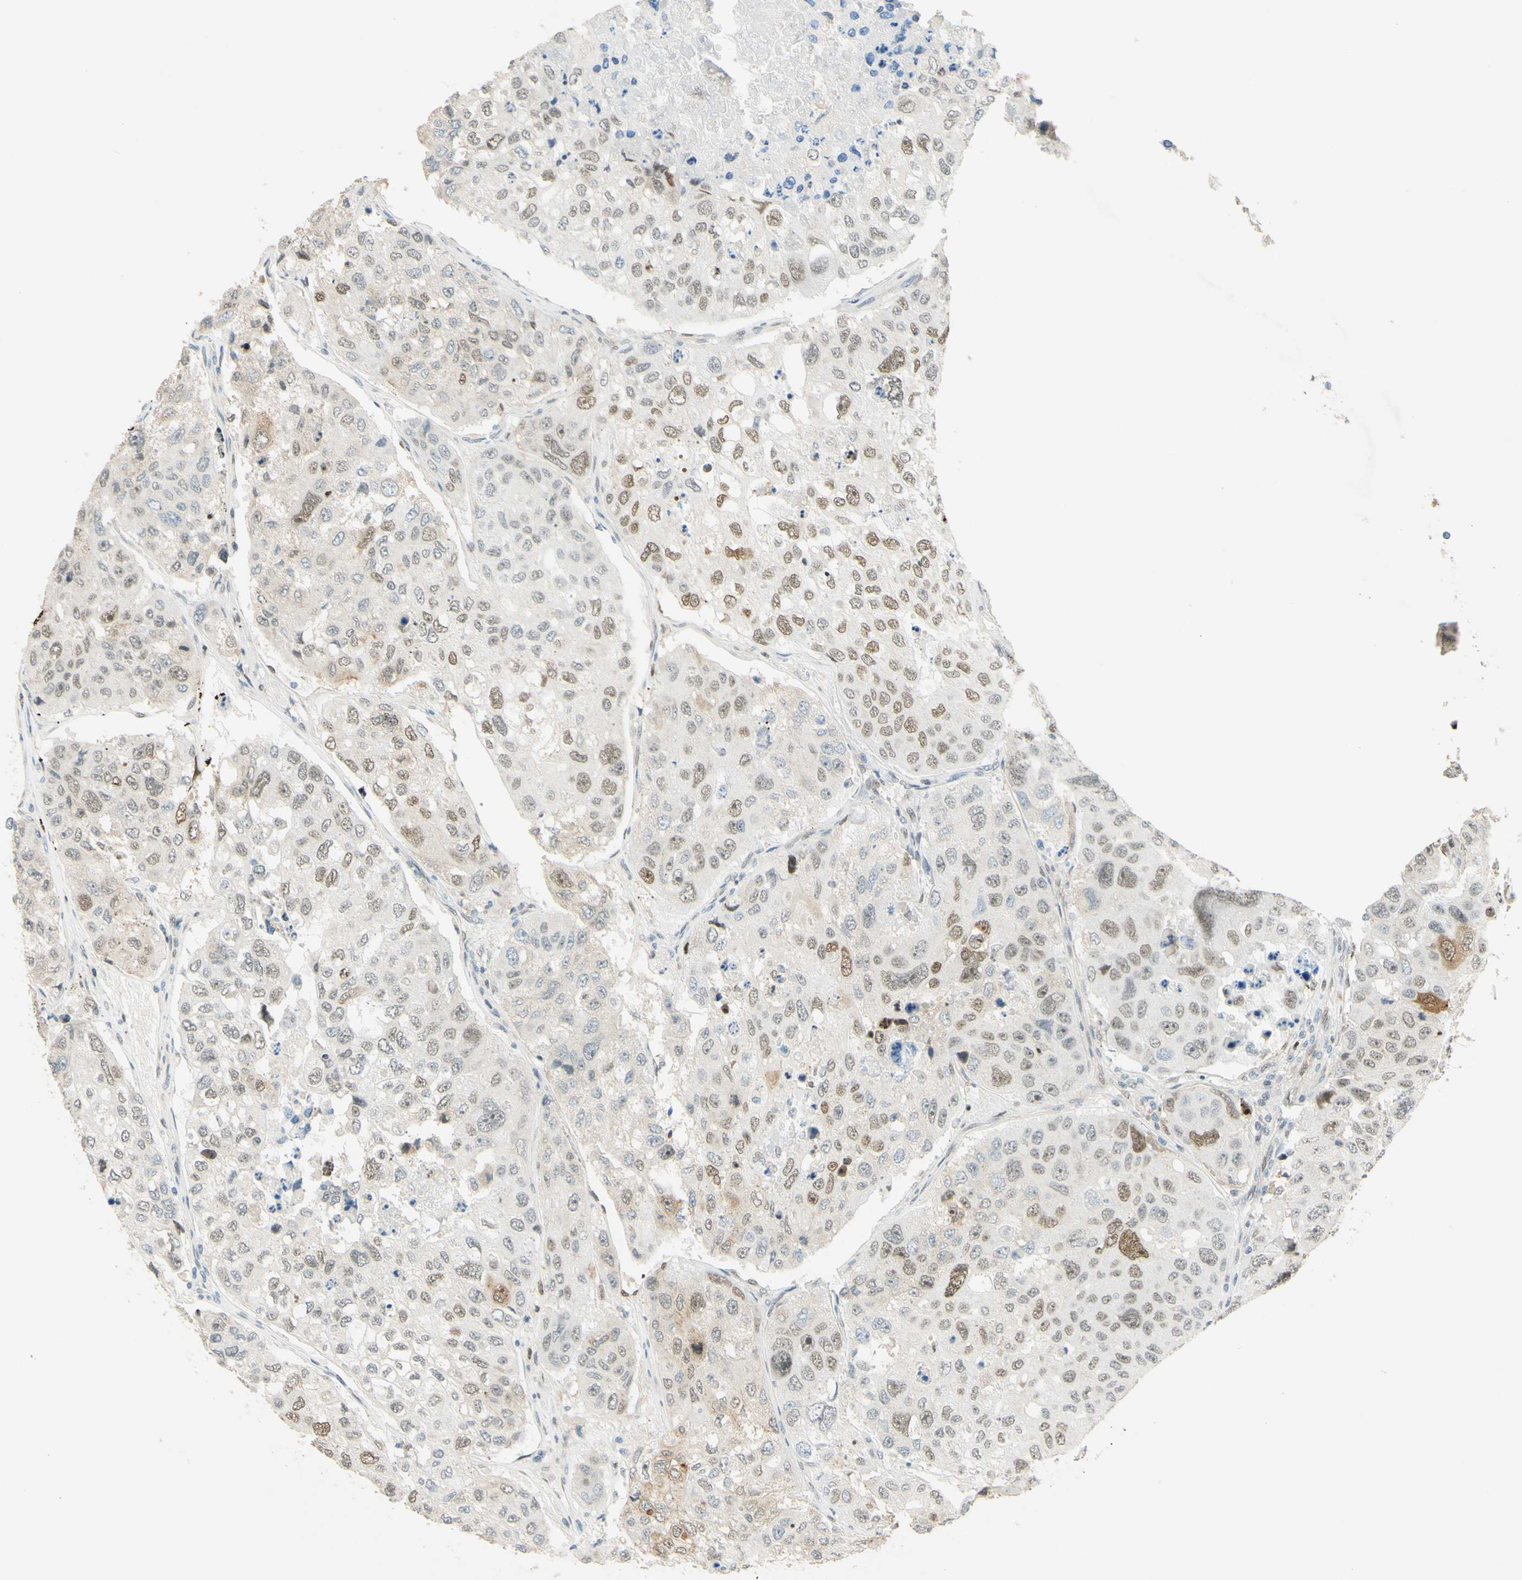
{"staining": {"intensity": "weak", "quantity": "25%-75%", "location": "nuclear"}, "tissue": "urothelial cancer", "cell_type": "Tumor cells", "image_type": "cancer", "snomed": [{"axis": "morphology", "description": "Urothelial carcinoma, High grade"}, {"axis": "topography", "description": "Lymph node"}, {"axis": "topography", "description": "Urinary bladder"}], "caption": "Weak nuclear expression for a protein is present in about 25%-75% of tumor cells of high-grade urothelial carcinoma using immunohistochemistry (IHC).", "gene": "POLB", "patient": {"sex": "male", "age": 51}}